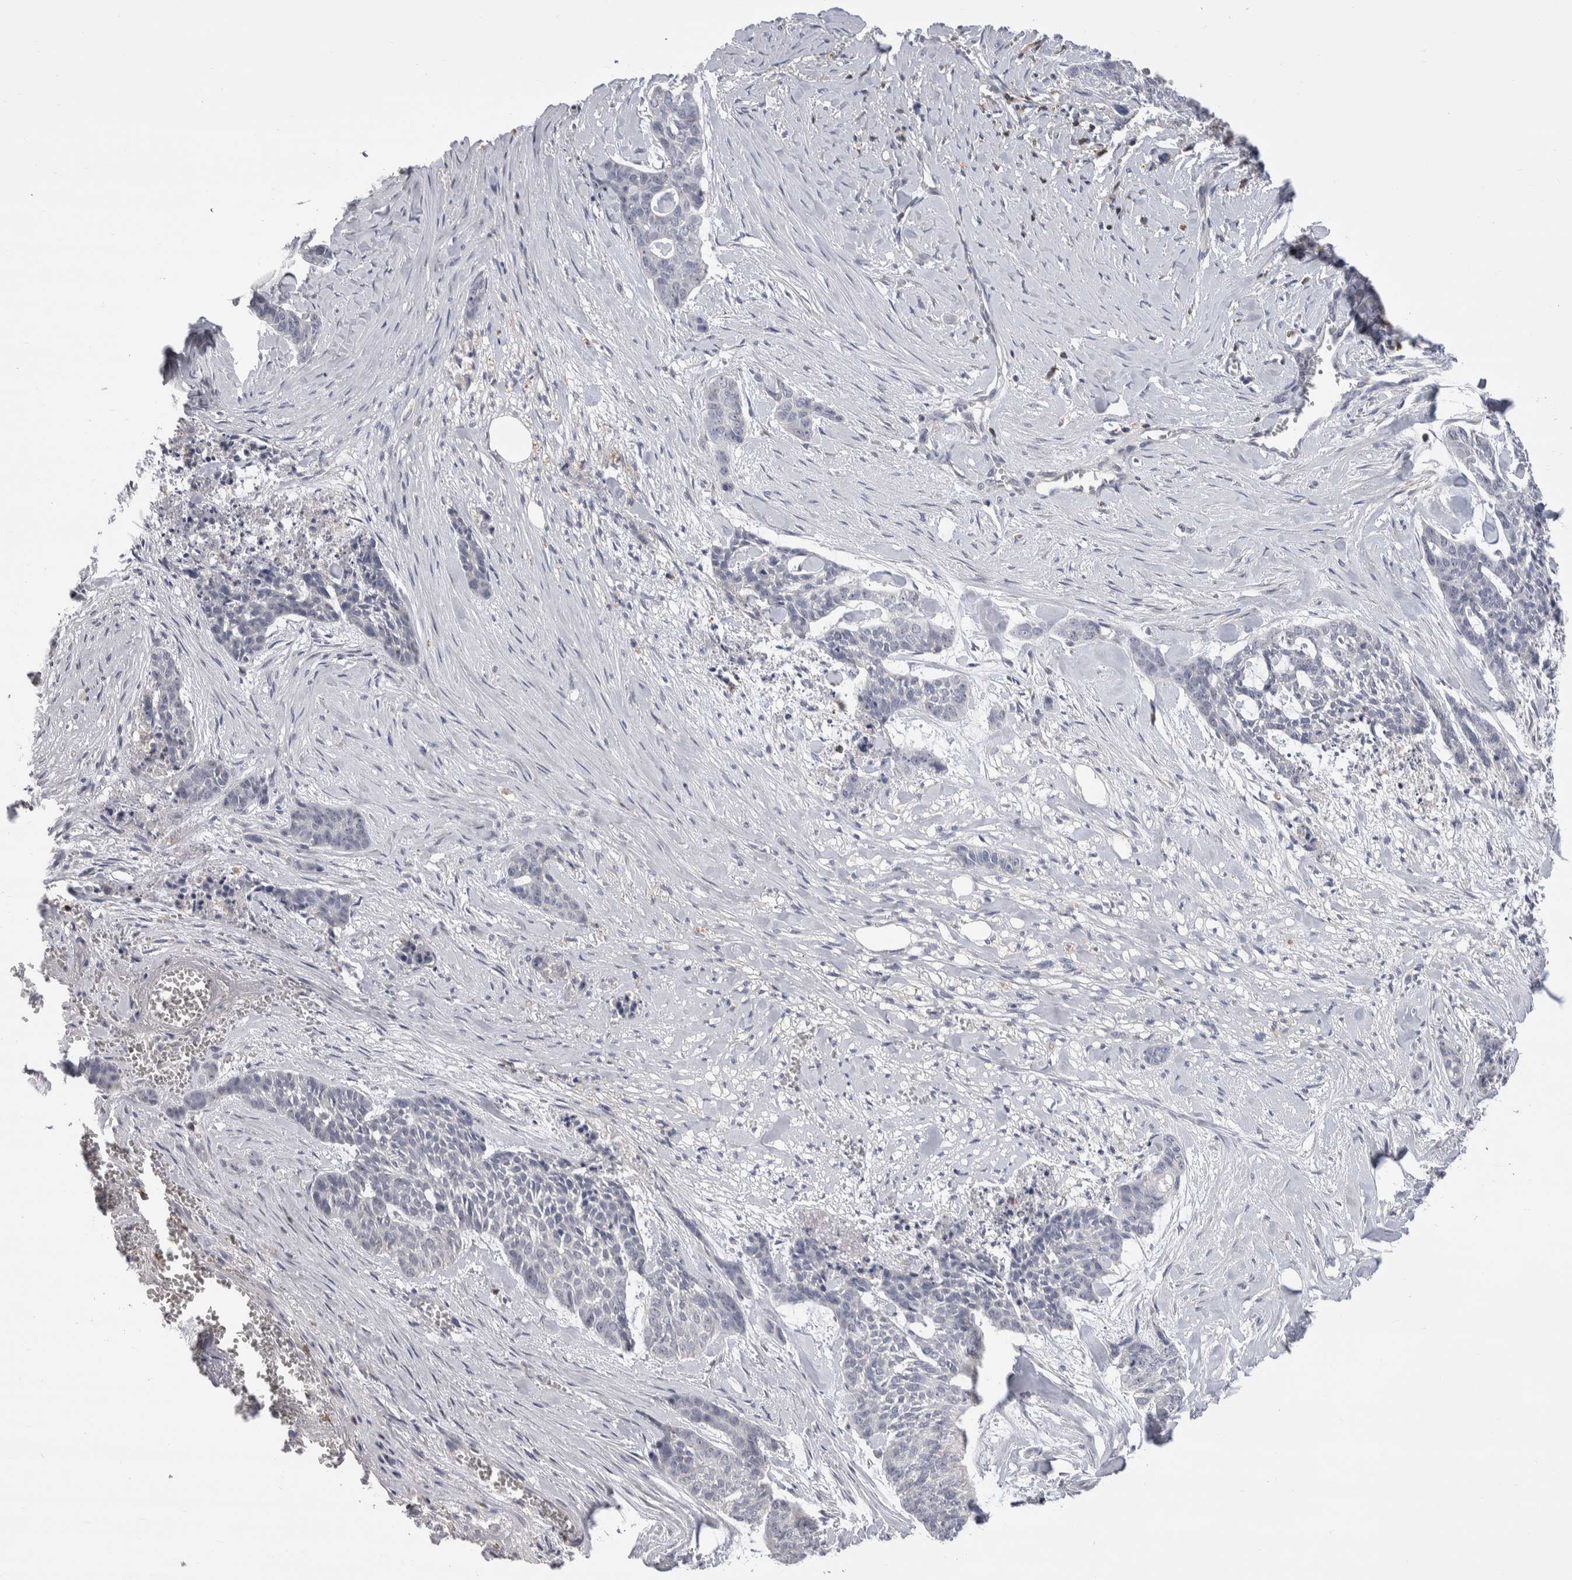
{"staining": {"intensity": "negative", "quantity": "none", "location": "none"}, "tissue": "skin cancer", "cell_type": "Tumor cells", "image_type": "cancer", "snomed": [{"axis": "morphology", "description": "Basal cell carcinoma"}, {"axis": "topography", "description": "Skin"}], "caption": "This is a photomicrograph of IHC staining of skin cancer, which shows no expression in tumor cells.", "gene": "CEP295NL", "patient": {"sex": "female", "age": 64}}